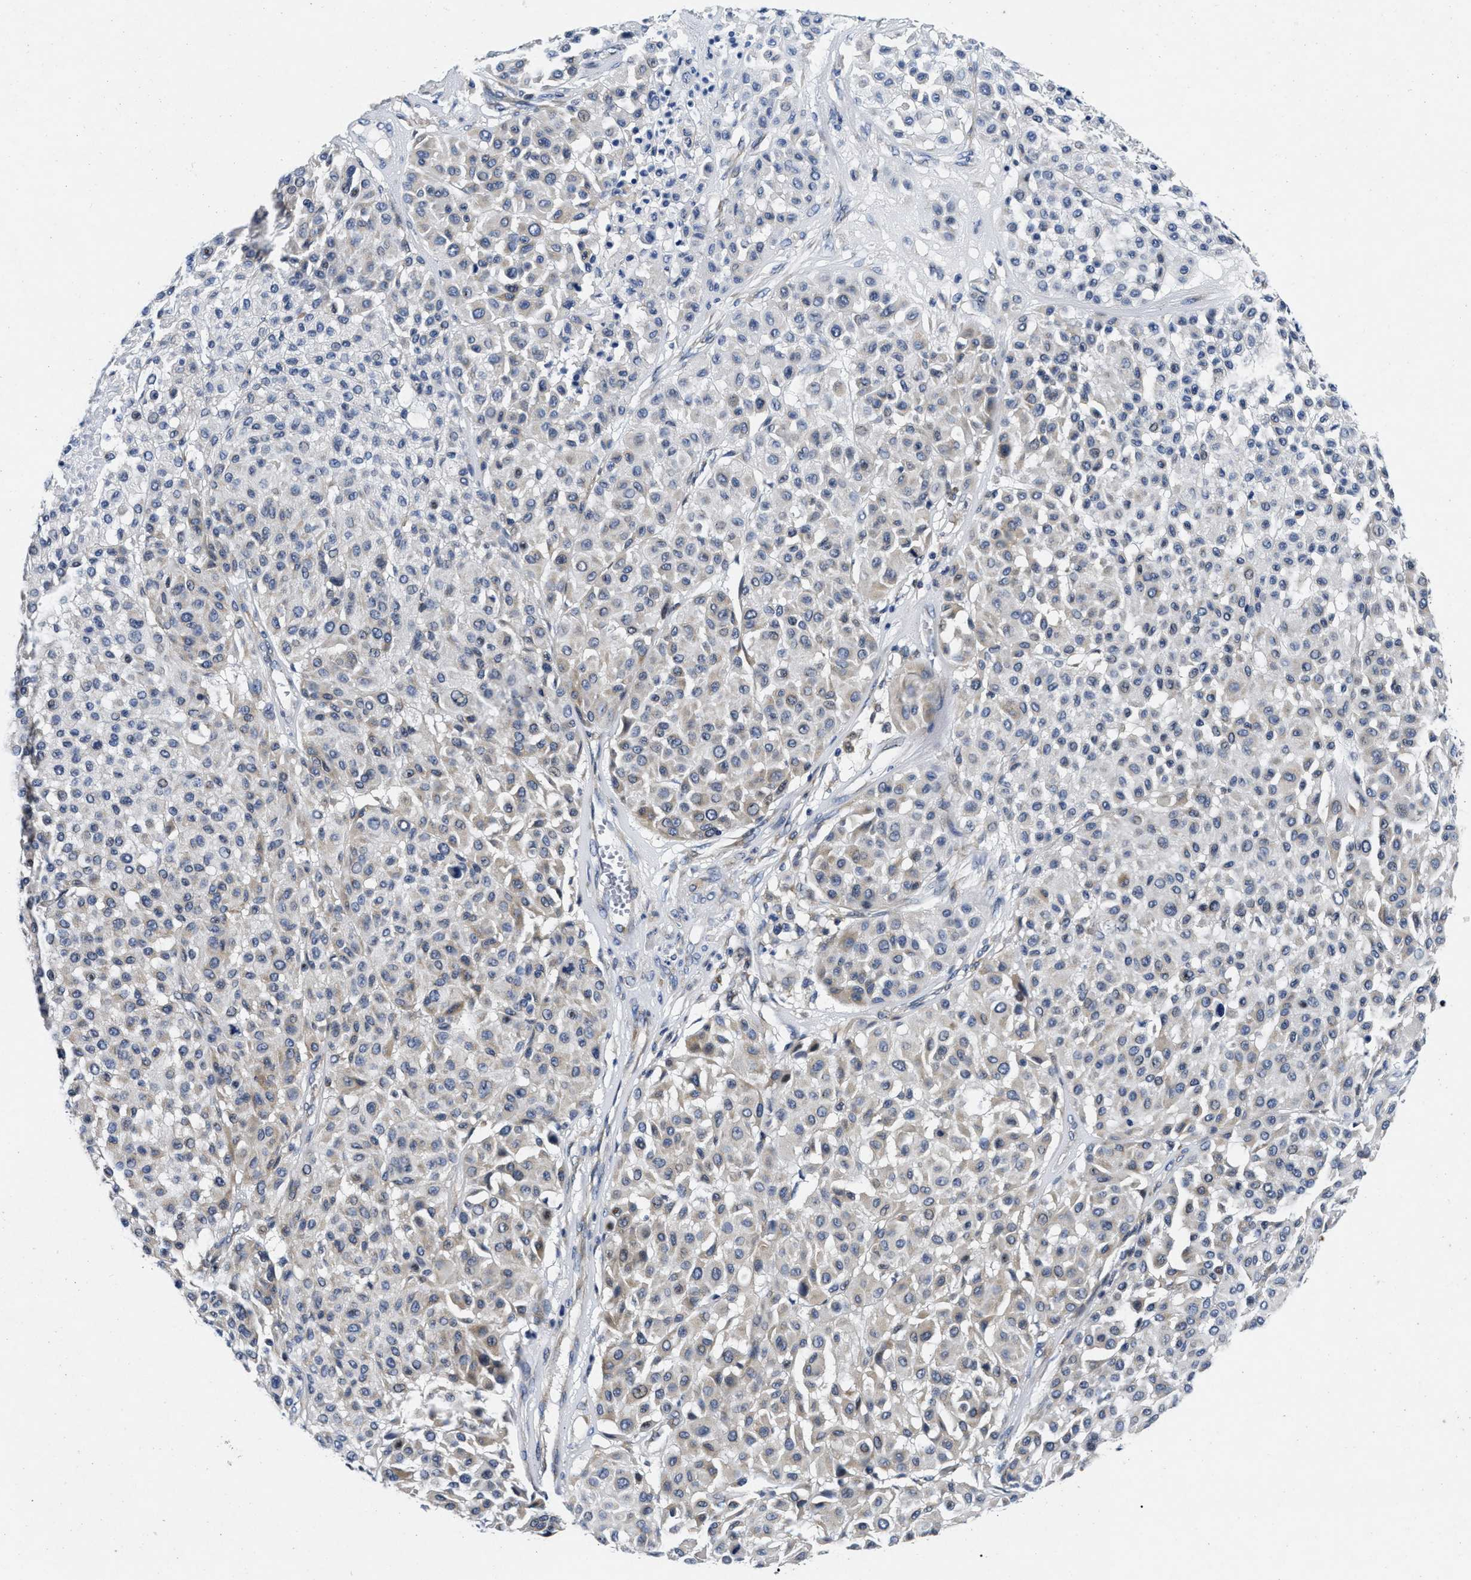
{"staining": {"intensity": "weak", "quantity": "<25%", "location": "cytoplasmic/membranous"}, "tissue": "melanoma", "cell_type": "Tumor cells", "image_type": "cancer", "snomed": [{"axis": "morphology", "description": "Malignant melanoma, Metastatic site"}, {"axis": "topography", "description": "Soft tissue"}], "caption": "This is a micrograph of IHC staining of malignant melanoma (metastatic site), which shows no staining in tumor cells.", "gene": "LAD1", "patient": {"sex": "male", "age": 41}}